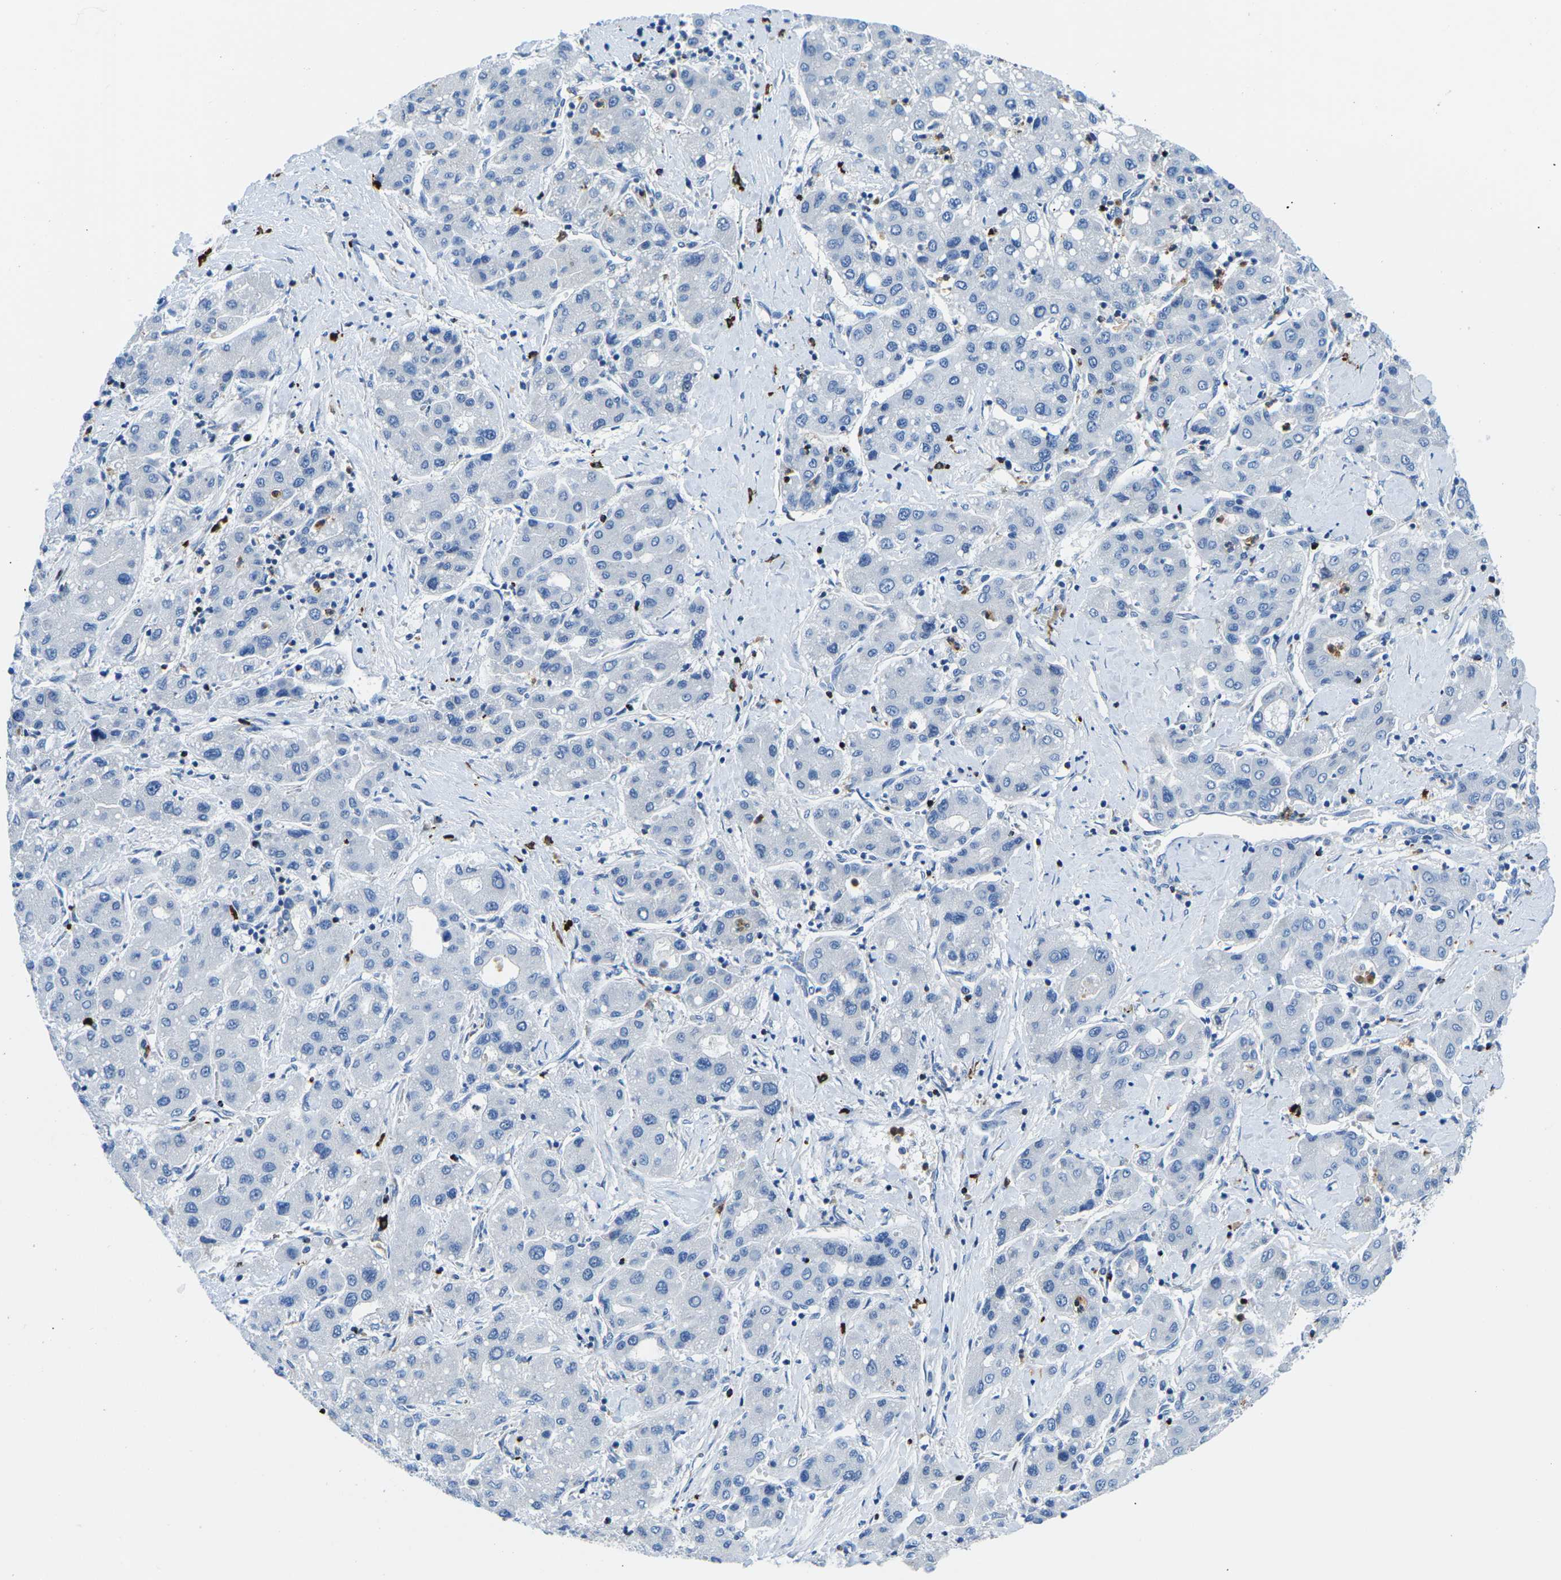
{"staining": {"intensity": "negative", "quantity": "none", "location": "none"}, "tissue": "liver cancer", "cell_type": "Tumor cells", "image_type": "cancer", "snomed": [{"axis": "morphology", "description": "Carcinoma, Hepatocellular, NOS"}, {"axis": "topography", "description": "Liver"}], "caption": "The IHC image has no significant expression in tumor cells of liver cancer tissue. (DAB (3,3'-diaminobenzidine) immunohistochemistry (IHC) visualized using brightfield microscopy, high magnification).", "gene": "MC4R", "patient": {"sex": "male", "age": 65}}